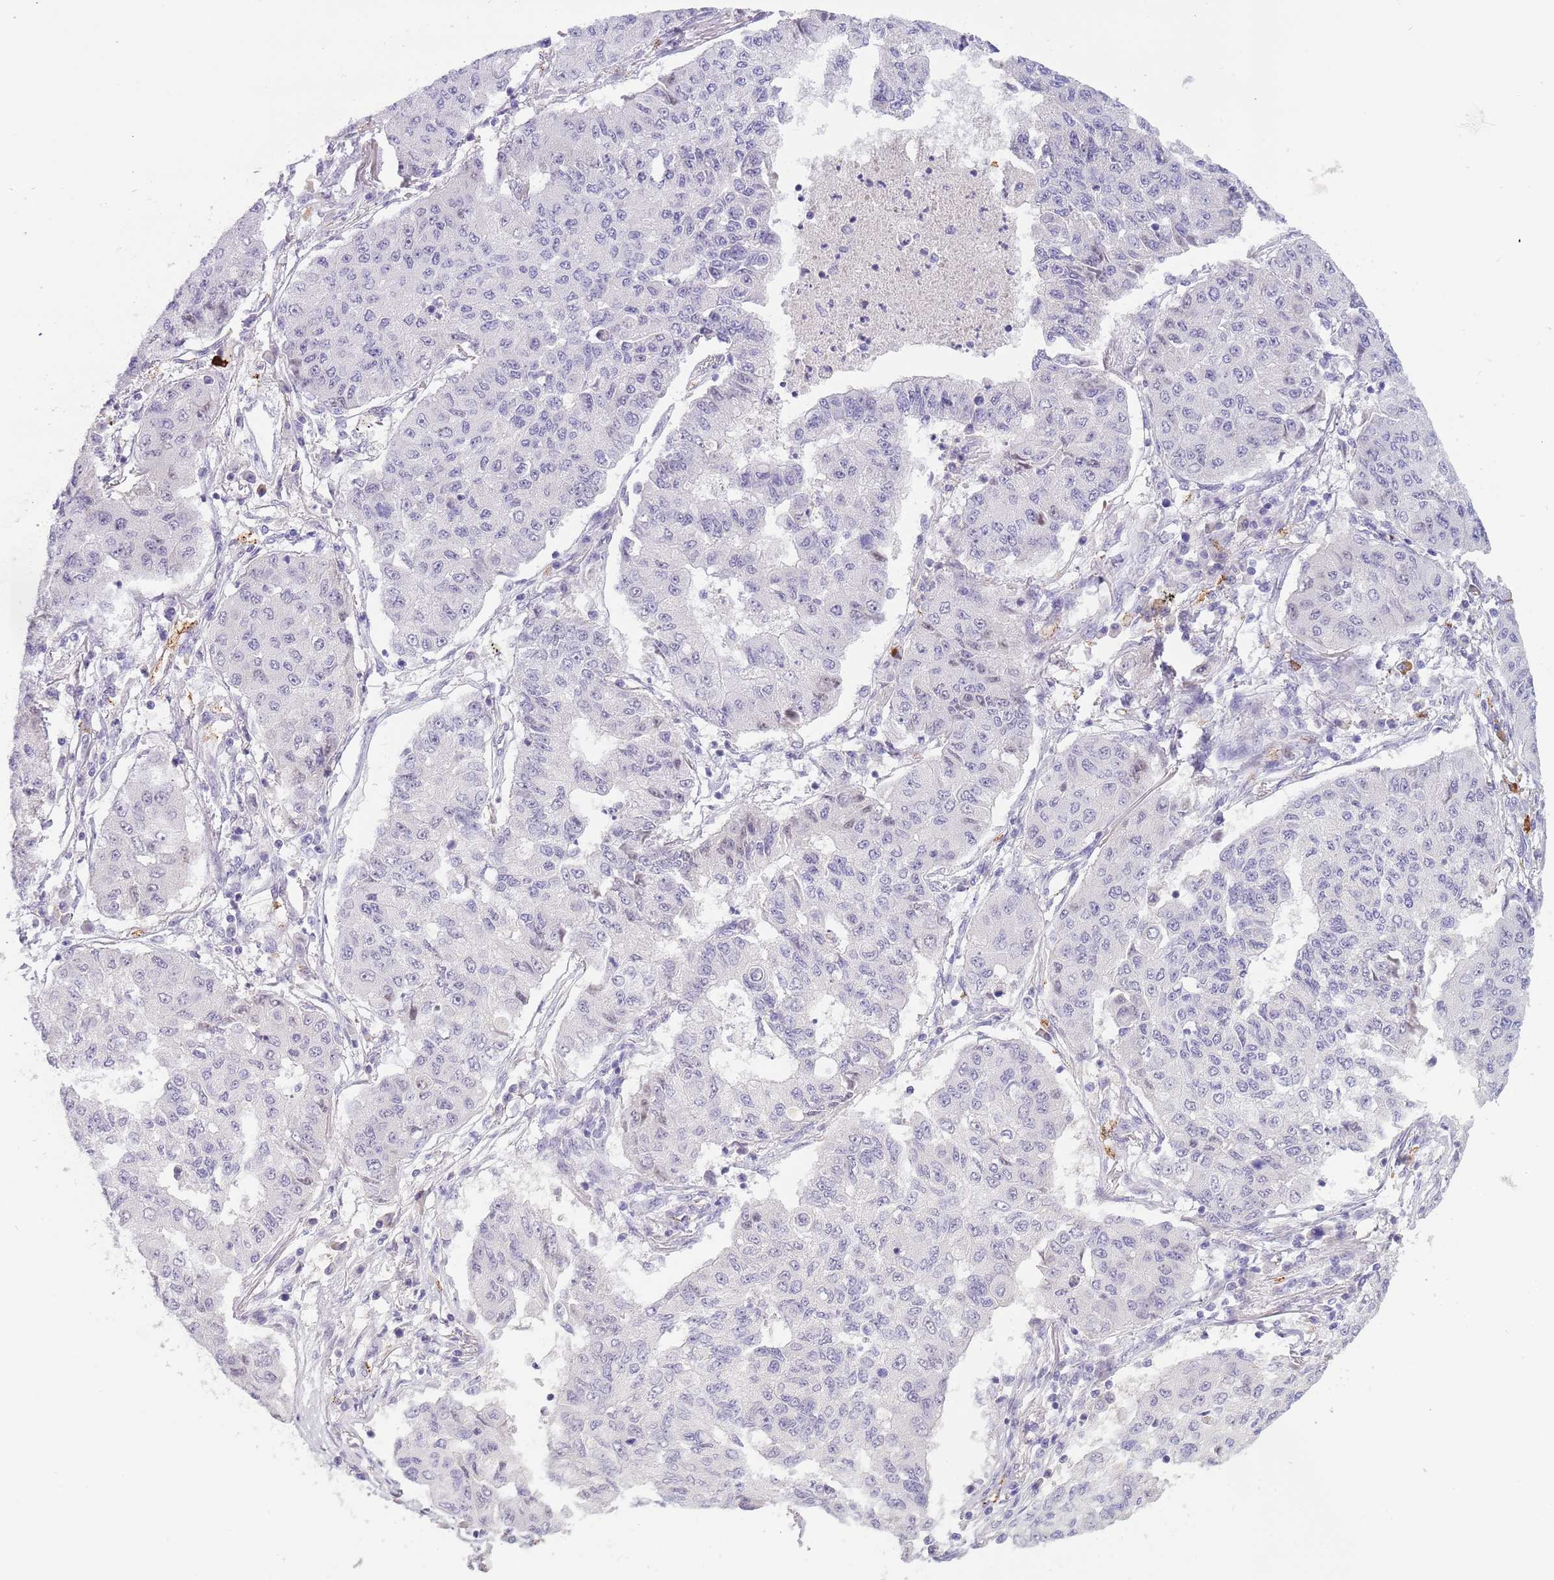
{"staining": {"intensity": "negative", "quantity": "none", "location": "none"}, "tissue": "lung cancer", "cell_type": "Tumor cells", "image_type": "cancer", "snomed": [{"axis": "morphology", "description": "Squamous cell carcinoma, NOS"}, {"axis": "topography", "description": "Lung"}], "caption": "Protein analysis of lung squamous cell carcinoma demonstrates no significant expression in tumor cells. (DAB (3,3'-diaminobenzidine) immunohistochemistry with hematoxylin counter stain).", "gene": "LYPD6B", "patient": {"sex": "male", "age": 74}}